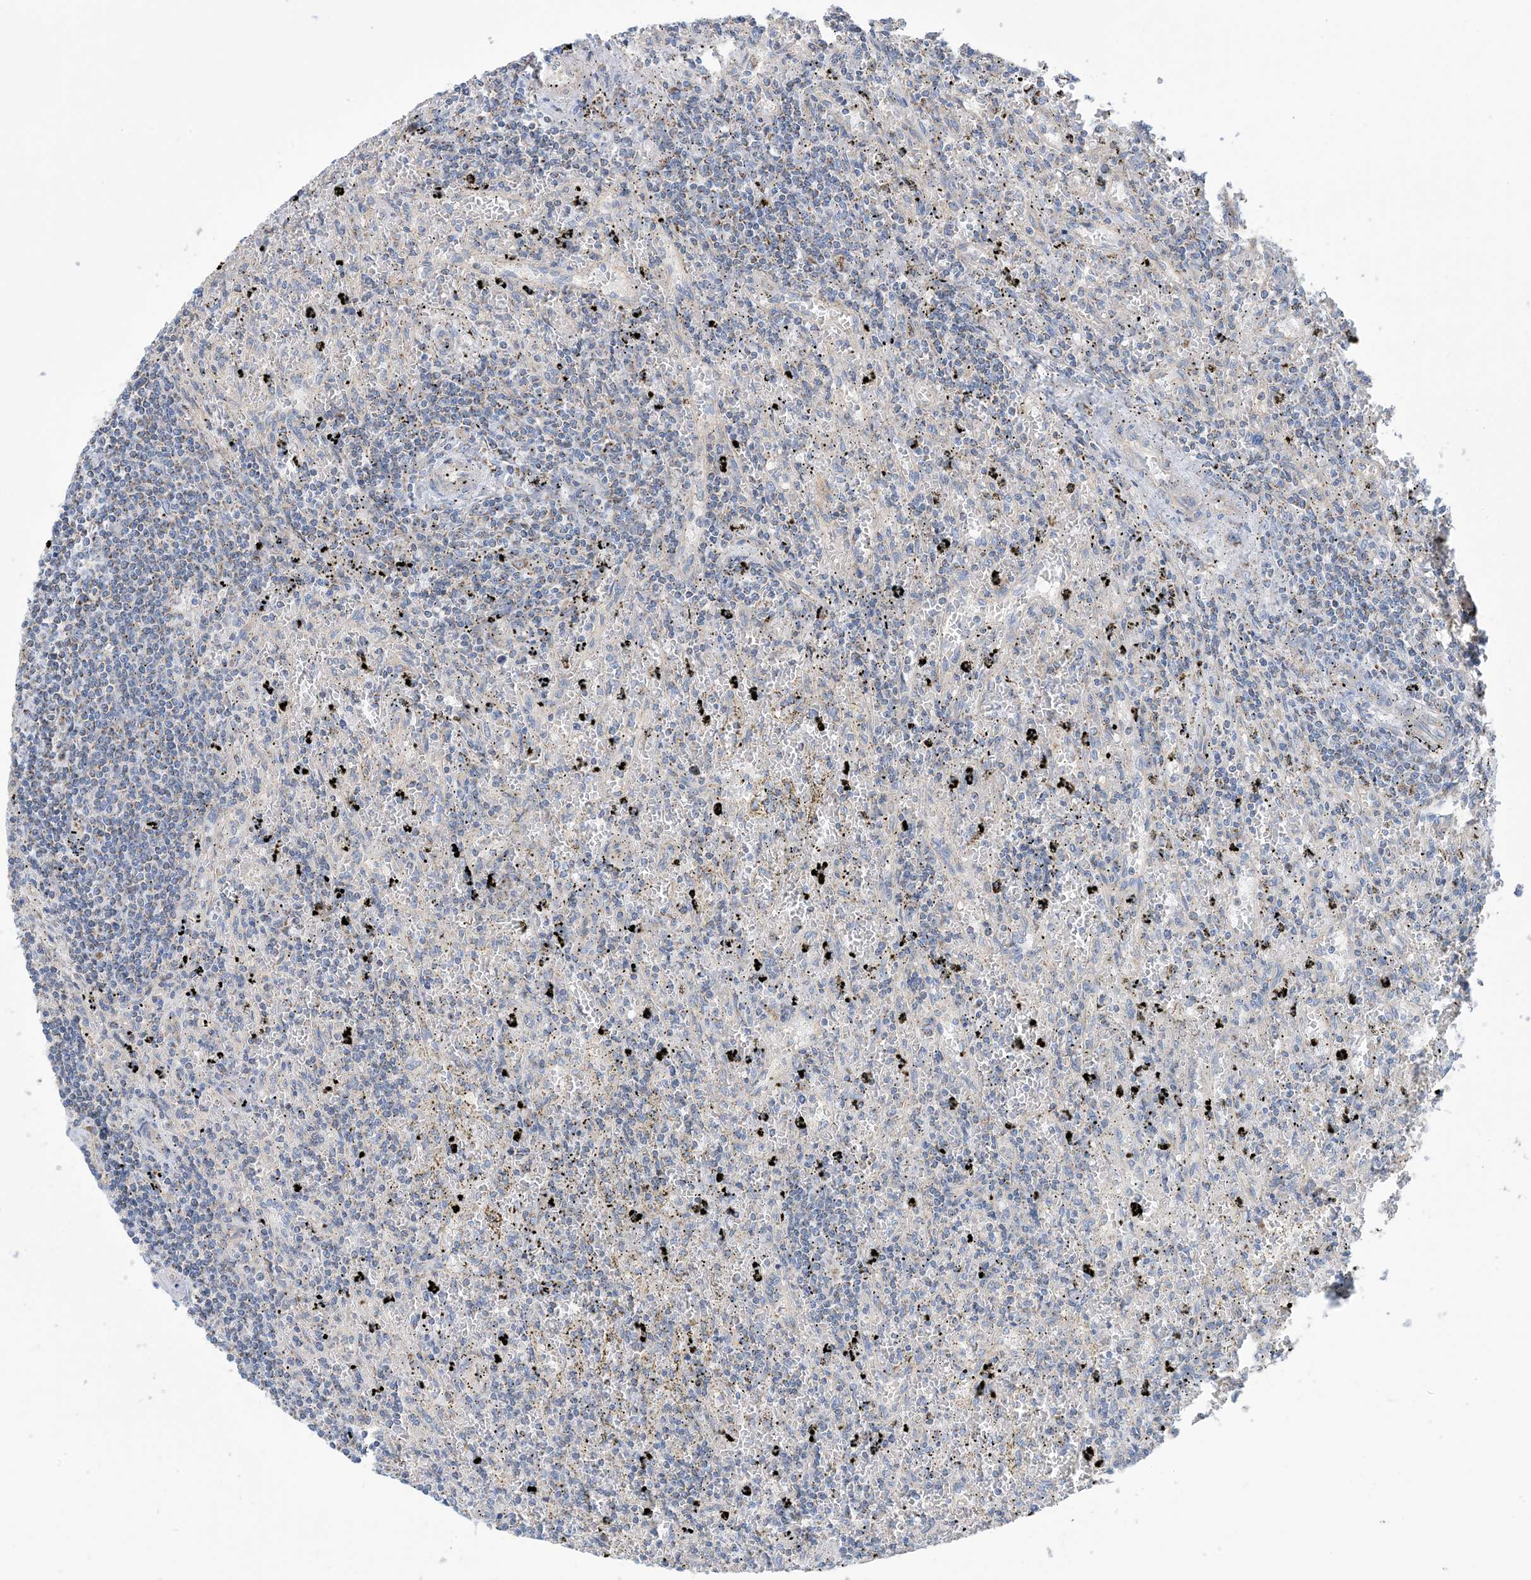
{"staining": {"intensity": "weak", "quantity": "<25%", "location": "cytoplasmic/membranous"}, "tissue": "lymphoma", "cell_type": "Tumor cells", "image_type": "cancer", "snomed": [{"axis": "morphology", "description": "Malignant lymphoma, non-Hodgkin's type, Low grade"}, {"axis": "topography", "description": "Spleen"}], "caption": "Tumor cells show no significant staining in malignant lymphoma, non-Hodgkin's type (low-grade). (DAB immunohistochemistry (IHC), high magnification).", "gene": "PHOSPHO2", "patient": {"sex": "male", "age": 76}}